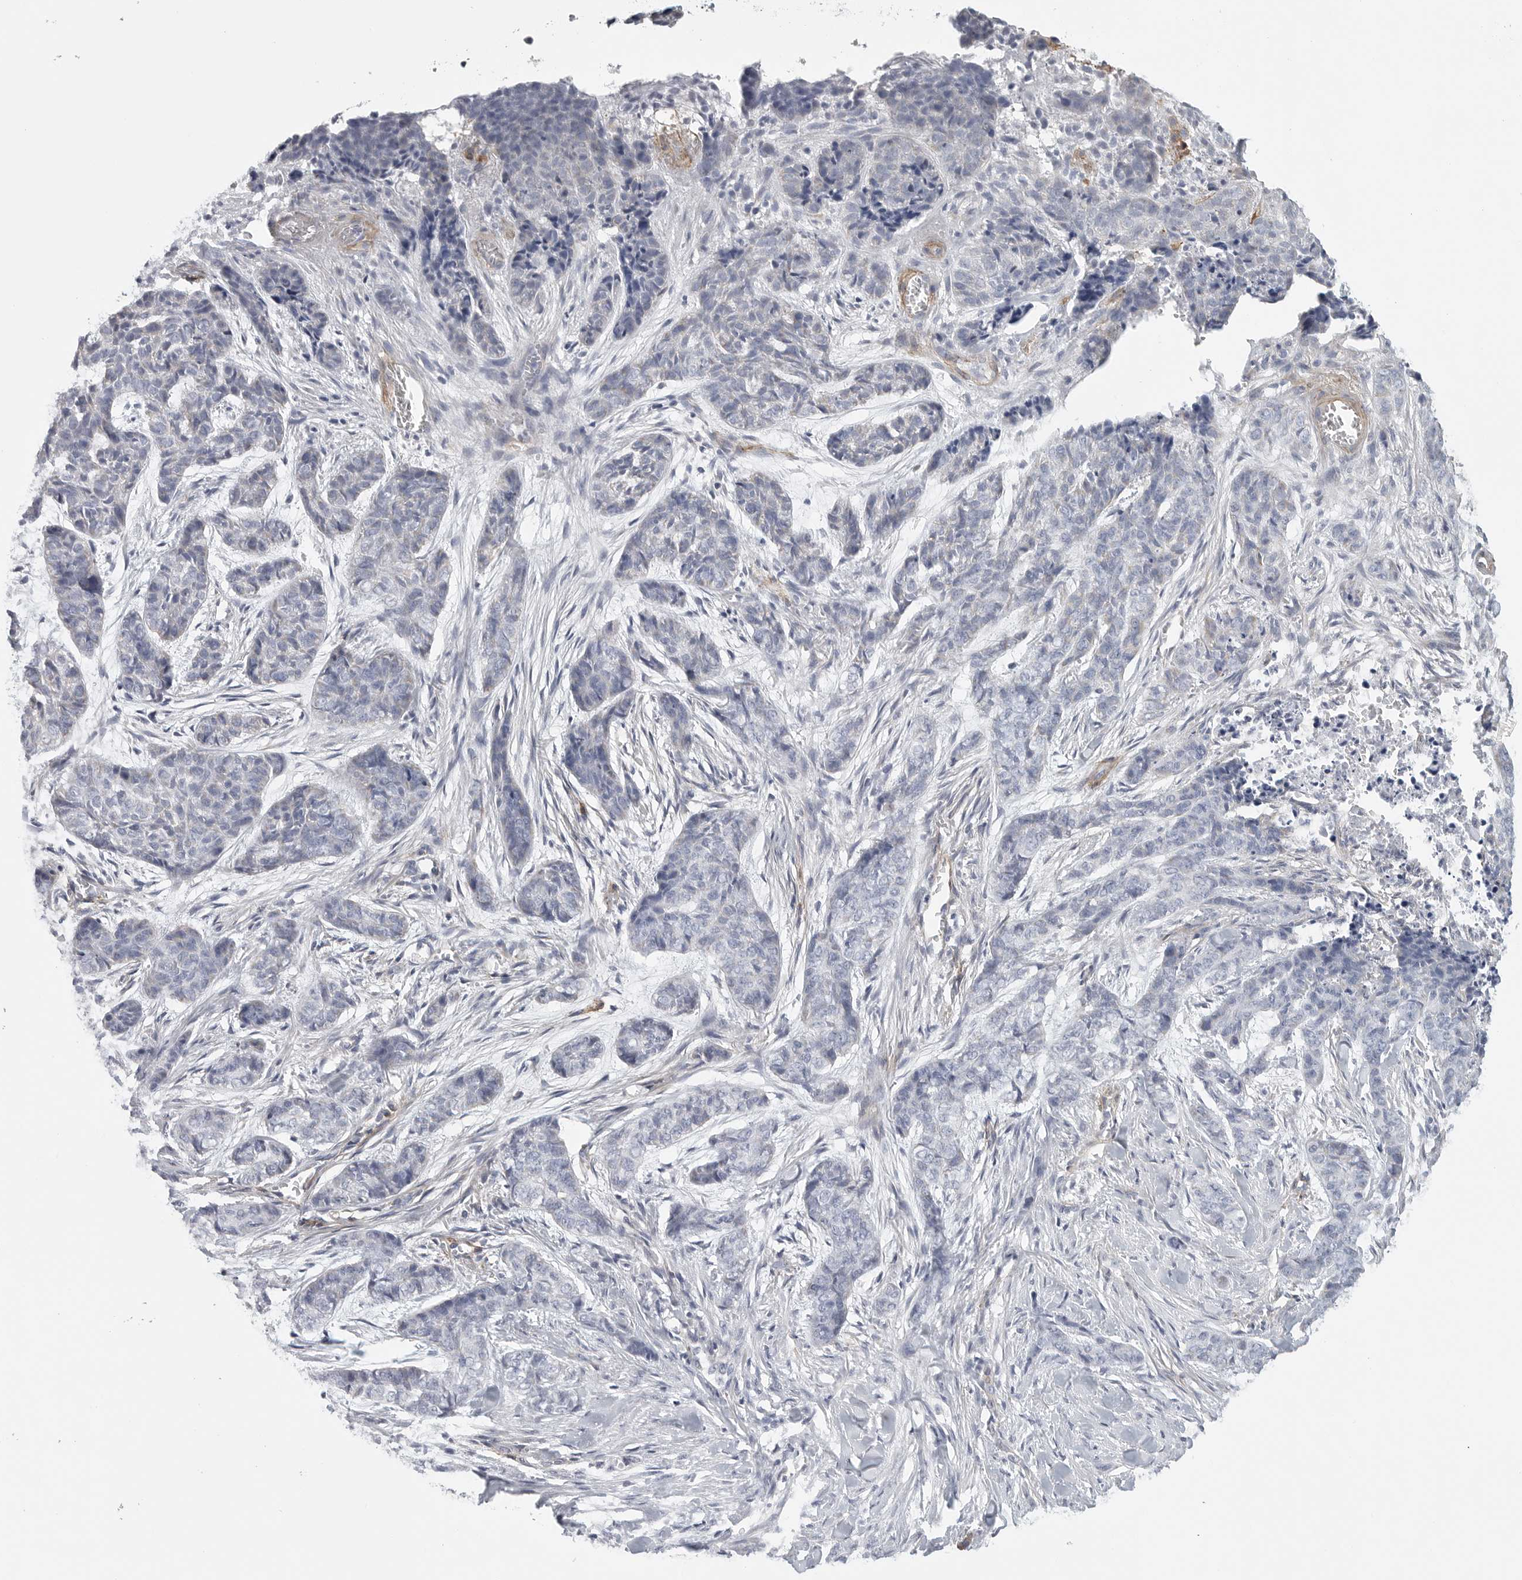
{"staining": {"intensity": "negative", "quantity": "none", "location": "none"}, "tissue": "skin cancer", "cell_type": "Tumor cells", "image_type": "cancer", "snomed": [{"axis": "morphology", "description": "Basal cell carcinoma"}, {"axis": "topography", "description": "Skin"}], "caption": "Tumor cells are negative for protein expression in human skin cancer (basal cell carcinoma).", "gene": "TNR", "patient": {"sex": "female", "age": 64}}